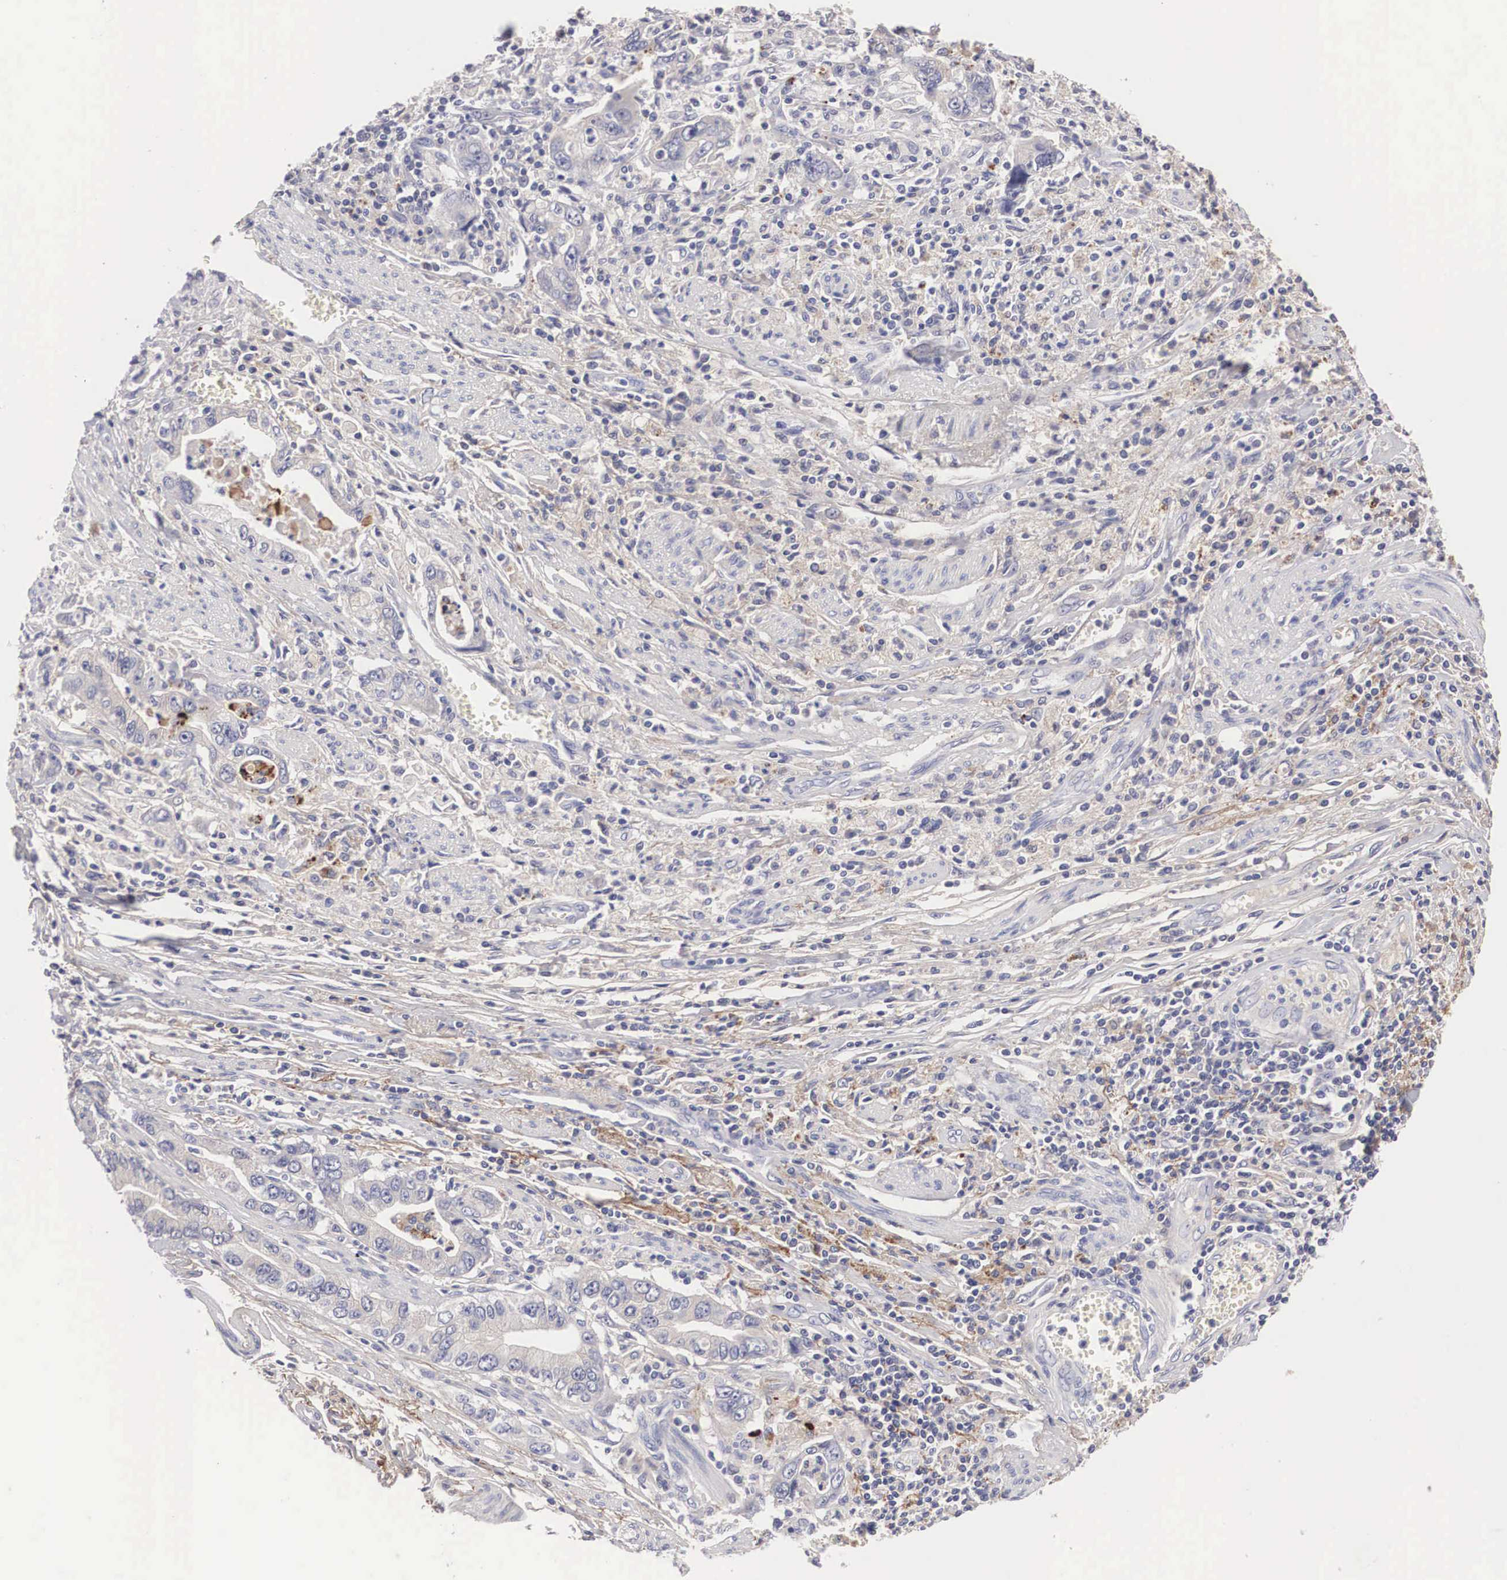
{"staining": {"intensity": "negative", "quantity": "none", "location": "none"}, "tissue": "stomach cancer", "cell_type": "Tumor cells", "image_type": "cancer", "snomed": [{"axis": "morphology", "description": "Adenocarcinoma, NOS"}, {"axis": "topography", "description": "Pancreas"}, {"axis": "topography", "description": "Stomach, upper"}], "caption": "Photomicrograph shows no significant protein positivity in tumor cells of stomach cancer (adenocarcinoma). (Stains: DAB IHC with hematoxylin counter stain, Microscopy: brightfield microscopy at high magnification).", "gene": "ABHD4", "patient": {"sex": "male", "age": 77}}